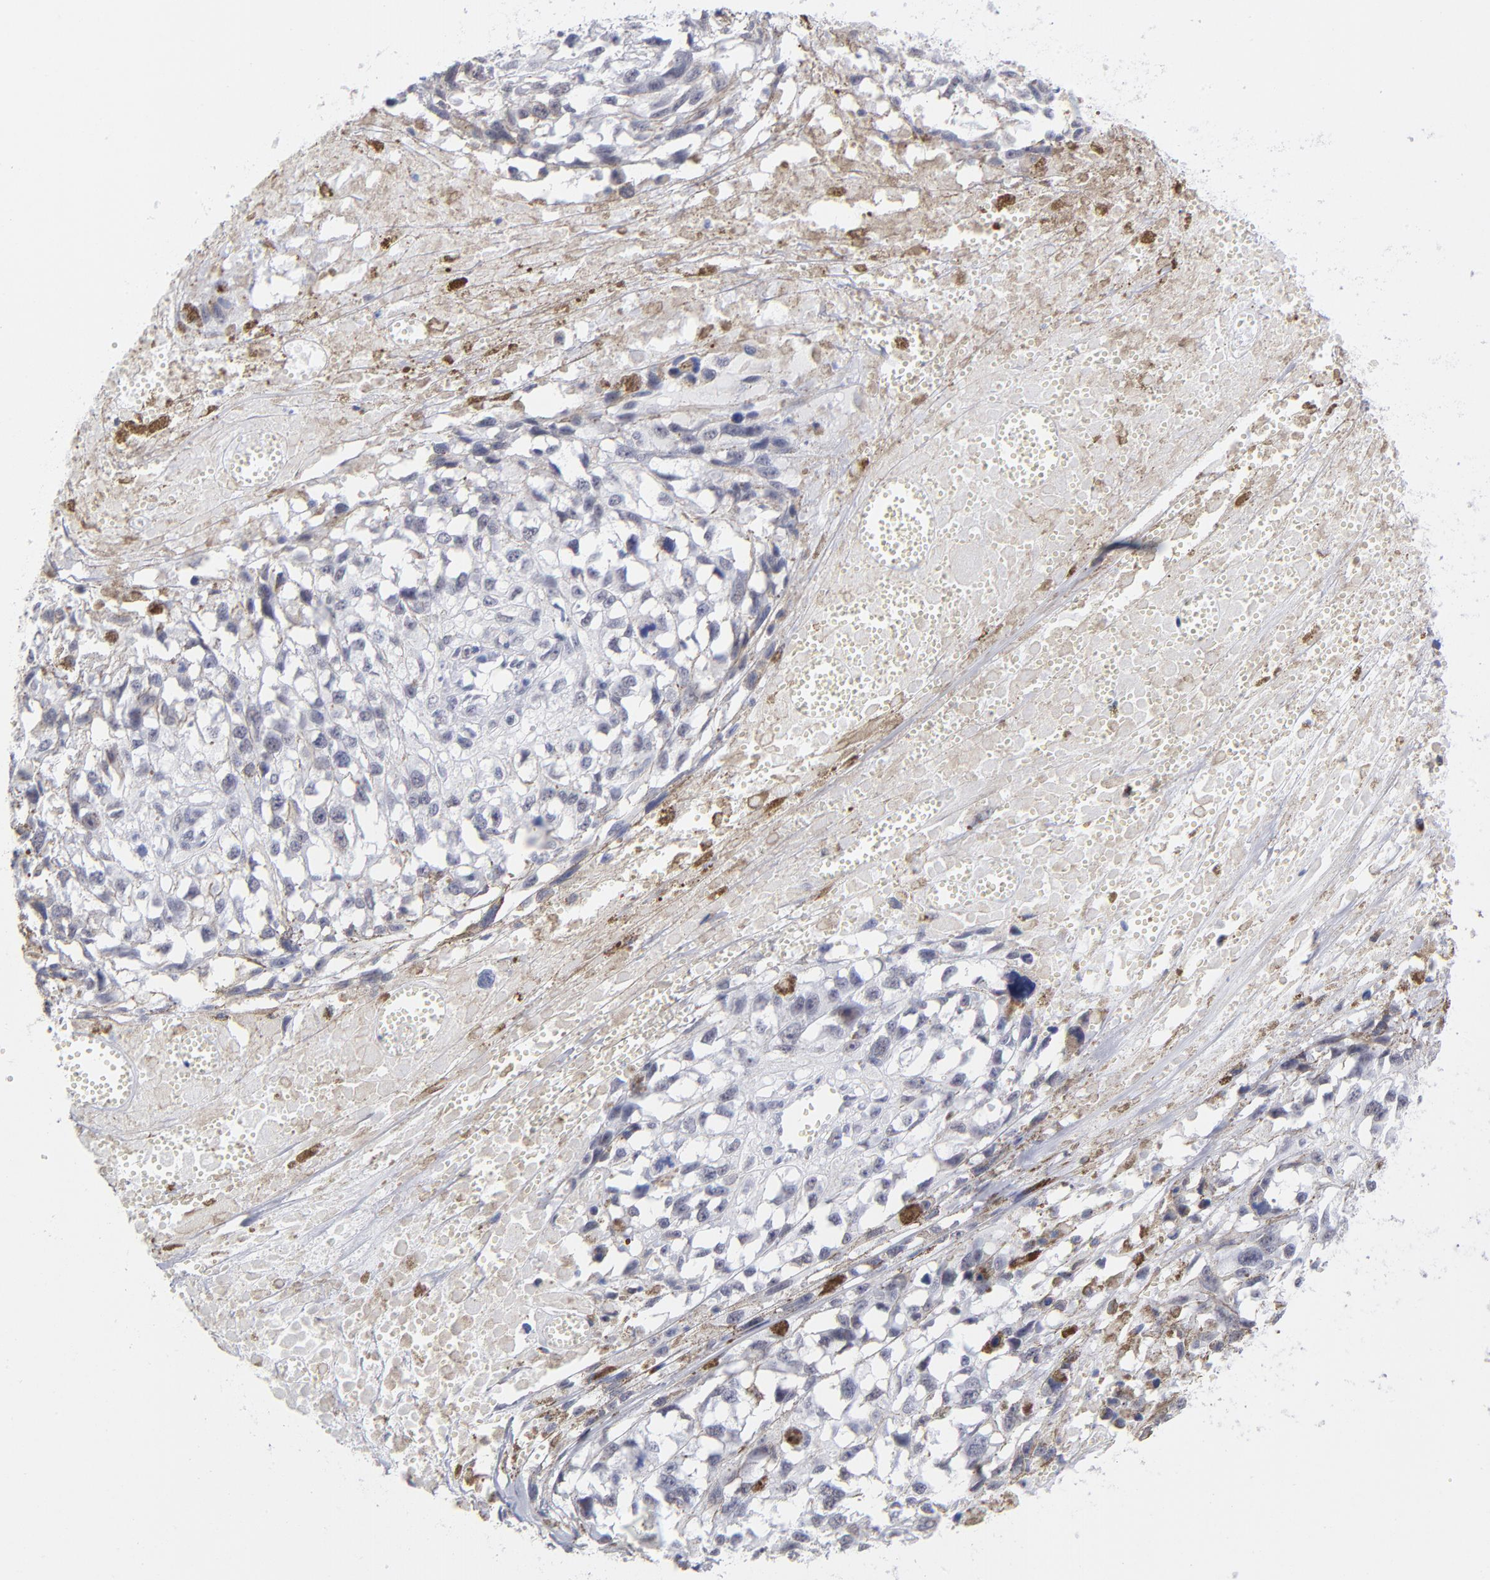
{"staining": {"intensity": "negative", "quantity": "none", "location": "none"}, "tissue": "melanoma", "cell_type": "Tumor cells", "image_type": "cancer", "snomed": [{"axis": "morphology", "description": "Malignant melanoma, Metastatic site"}, {"axis": "topography", "description": "Lymph node"}], "caption": "DAB (3,3'-diaminobenzidine) immunohistochemical staining of malignant melanoma (metastatic site) exhibits no significant positivity in tumor cells.", "gene": "SNRPB", "patient": {"sex": "male", "age": 59}}